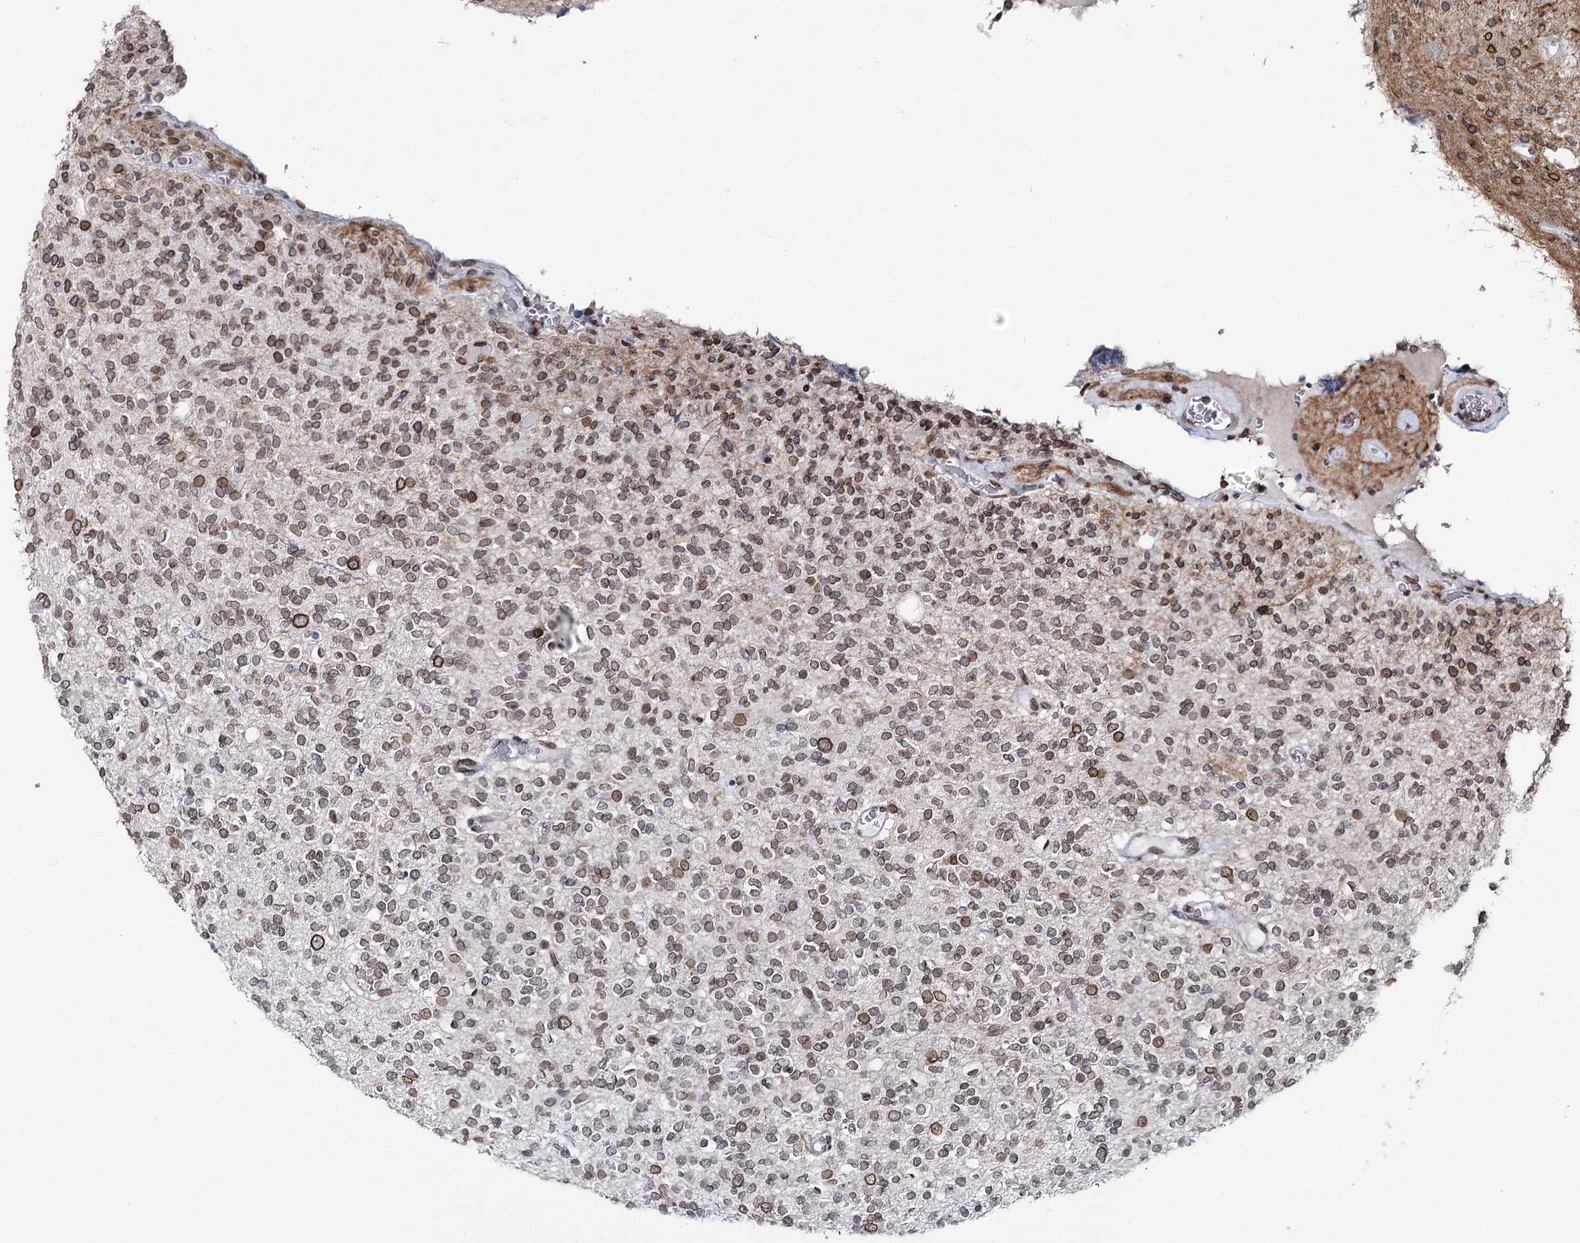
{"staining": {"intensity": "moderate", "quantity": "25%-75%", "location": "cytoplasmic/membranous,nuclear"}, "tissue": "glioma", "cell_type": "Tumor cells", "image_type": "cancer", "snomed": [{"axis": "morphology", "description": "Glioma, malignant, High grade"}, {"axis": "topography", "description": "Brain"}], "caption": "Protein expression analysis of human malignant glioma (high-grade) reveals moderate cytoplasmic/membranous and nuclear staining in about 25%-75% of tumor cells.", "gene": "KIAA0930", "patient": {"sex": "male", "age": 34}}